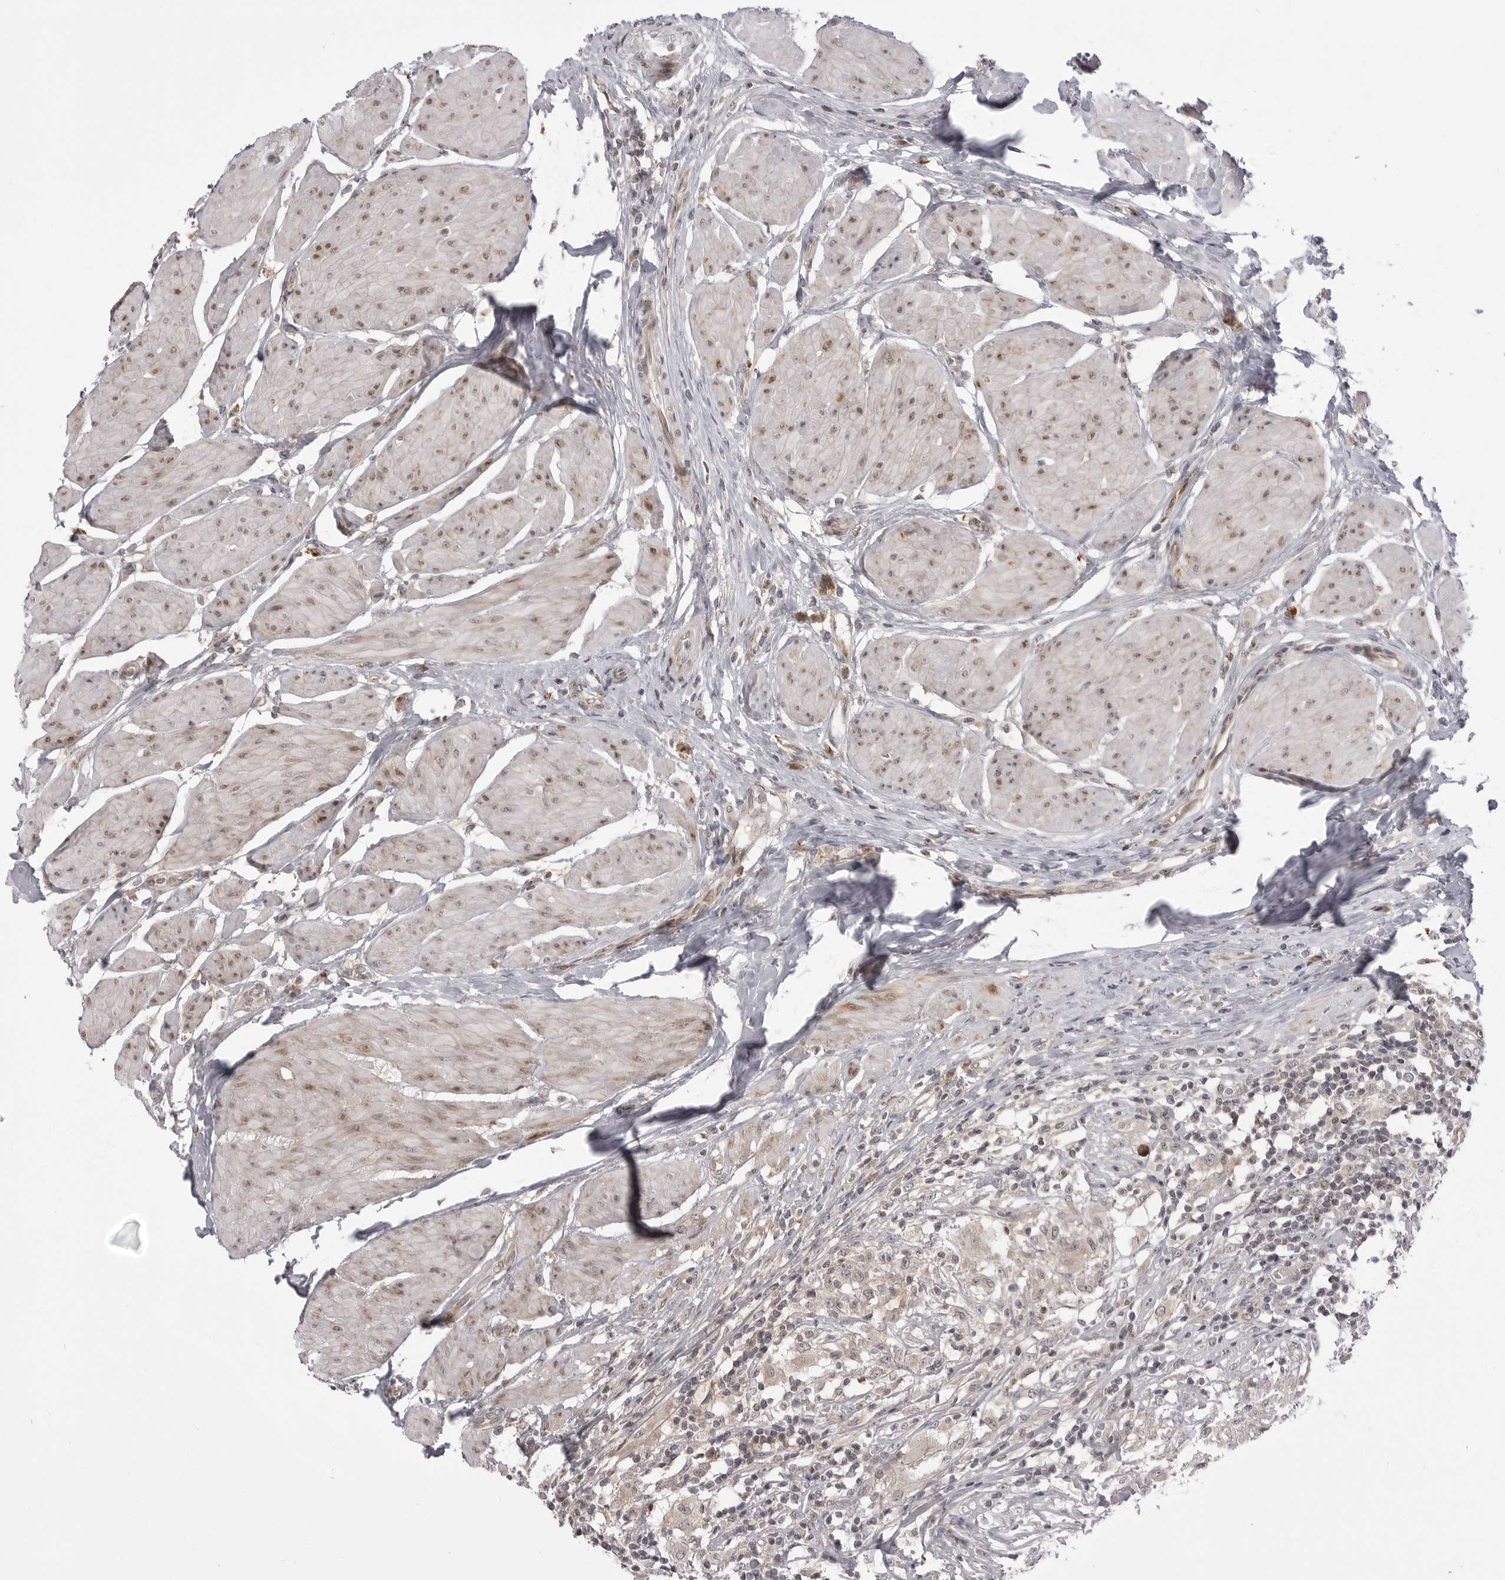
{"staining": {"intensity": "weak", "quantity": "<25%", "location": "cytoplasmic/membranous"}, "tissue": "urothelial cancer", "cell_type": "Tumor cells", "image_type": "cancer", "snomed": [{"axis": "morphology", "description": "Normal tissue, NOS"}, {"axis": "morphology", "description": "Urothelial carcinoma, Low grade"}, {"axis": "topography", "description": "Smooth muscle"}, {"axis": "topography", "description": "Urinary bladder"}], "caption": "Immunohistochemistry (IHC) of low-grade urothelial carcinoma displays no staining in tumor cells.", "gene": "PTK2B", "patient": {"sex": "male", "age": 60}}